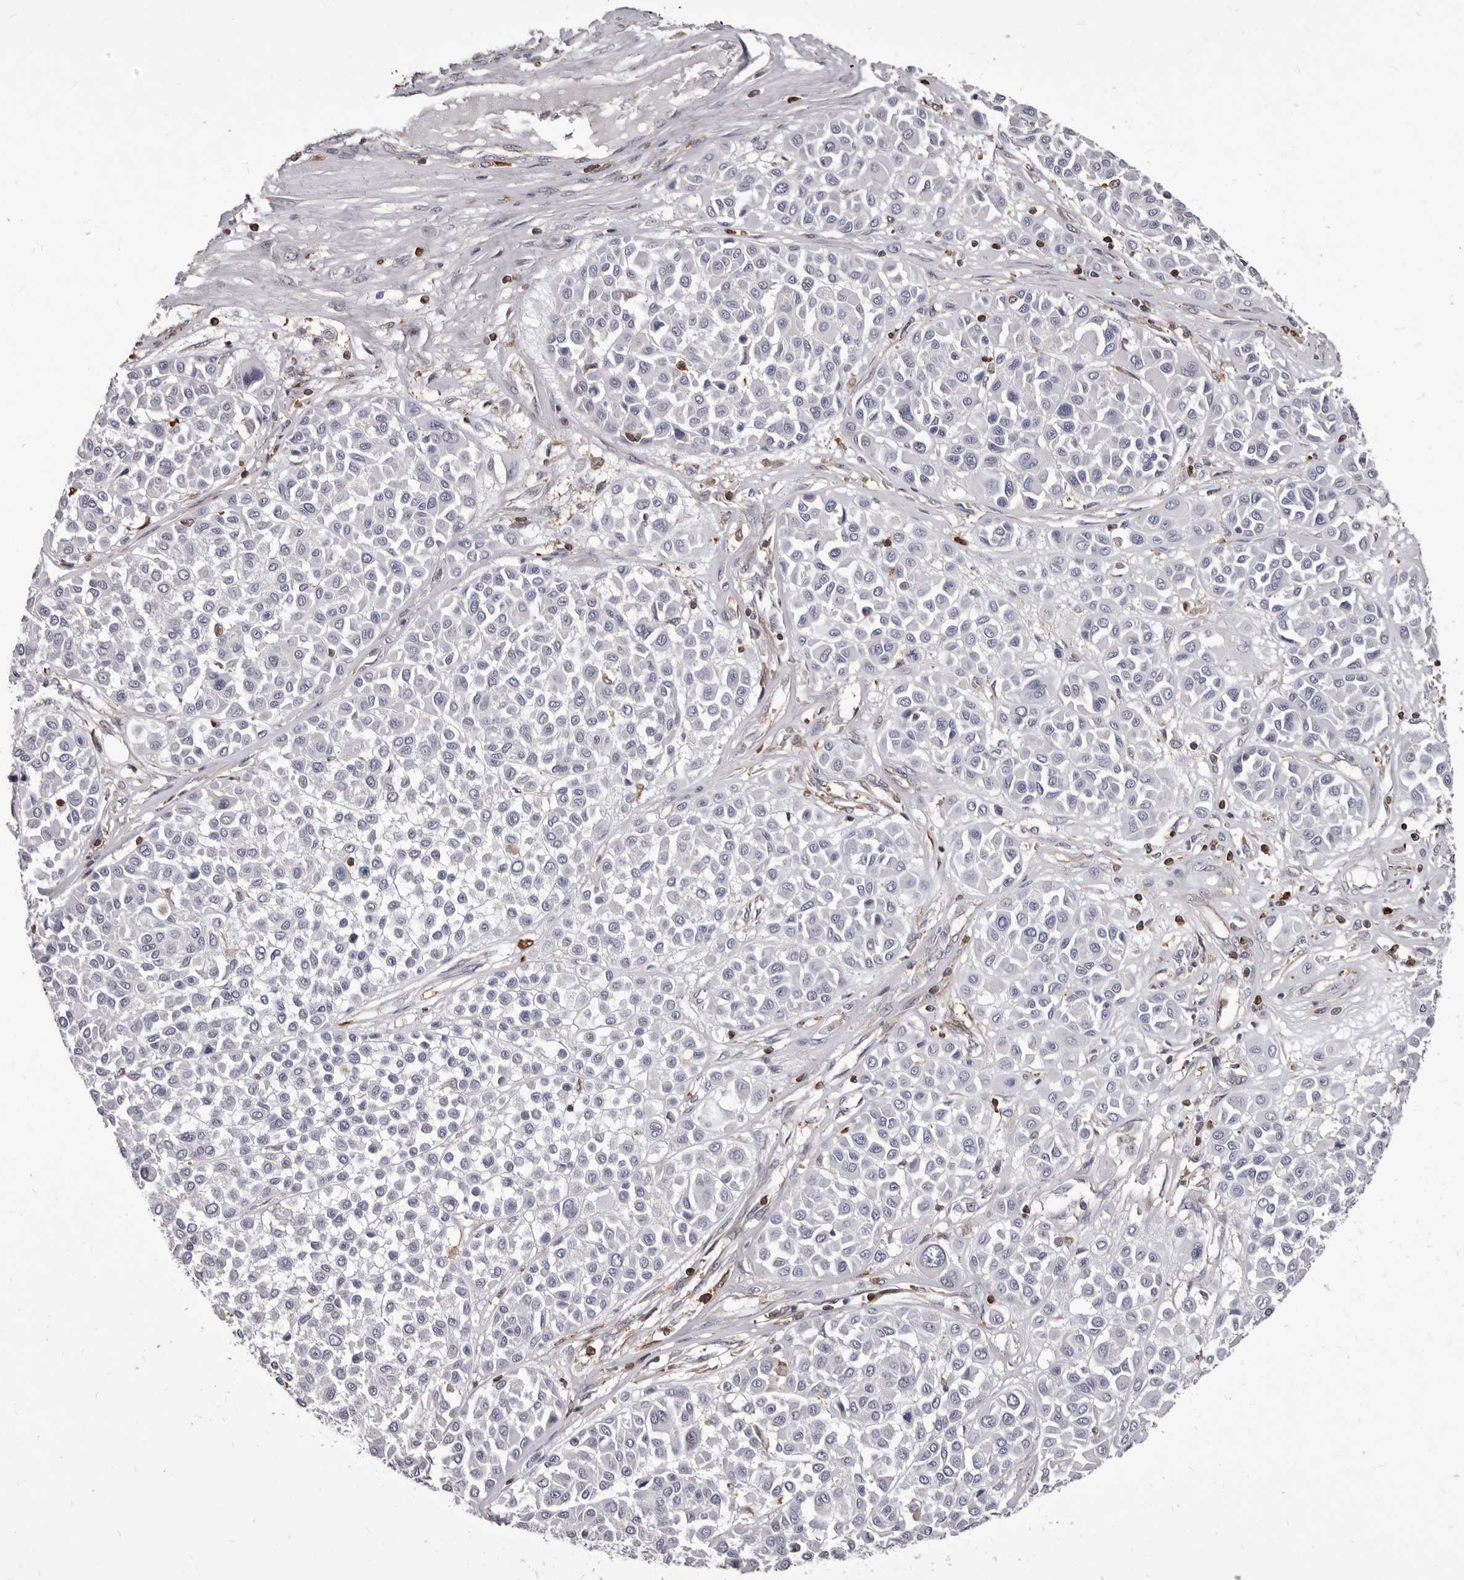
{"staining": {"intensity": "negative", "quantity": "none", "location": "none"}, "tissue": "melanoma", "cell_type": "Tumor cells", "image_type": "cancer", "snomed": [{"axis": "morphology", "description": "Malignant melanoma, Metastatic site"}, {"axis": "topography", "description": "Soft tissue"}], "caption": "Image shows no significant protein positivity in tumor cells of melanoma. (DAB (3,3'-diaminobenzidine) immunohistochemistry (IHC) with hematoxylin counter stain).", "gene": "NIBAN1", "patient": {"sex": "male", "age": 41}}